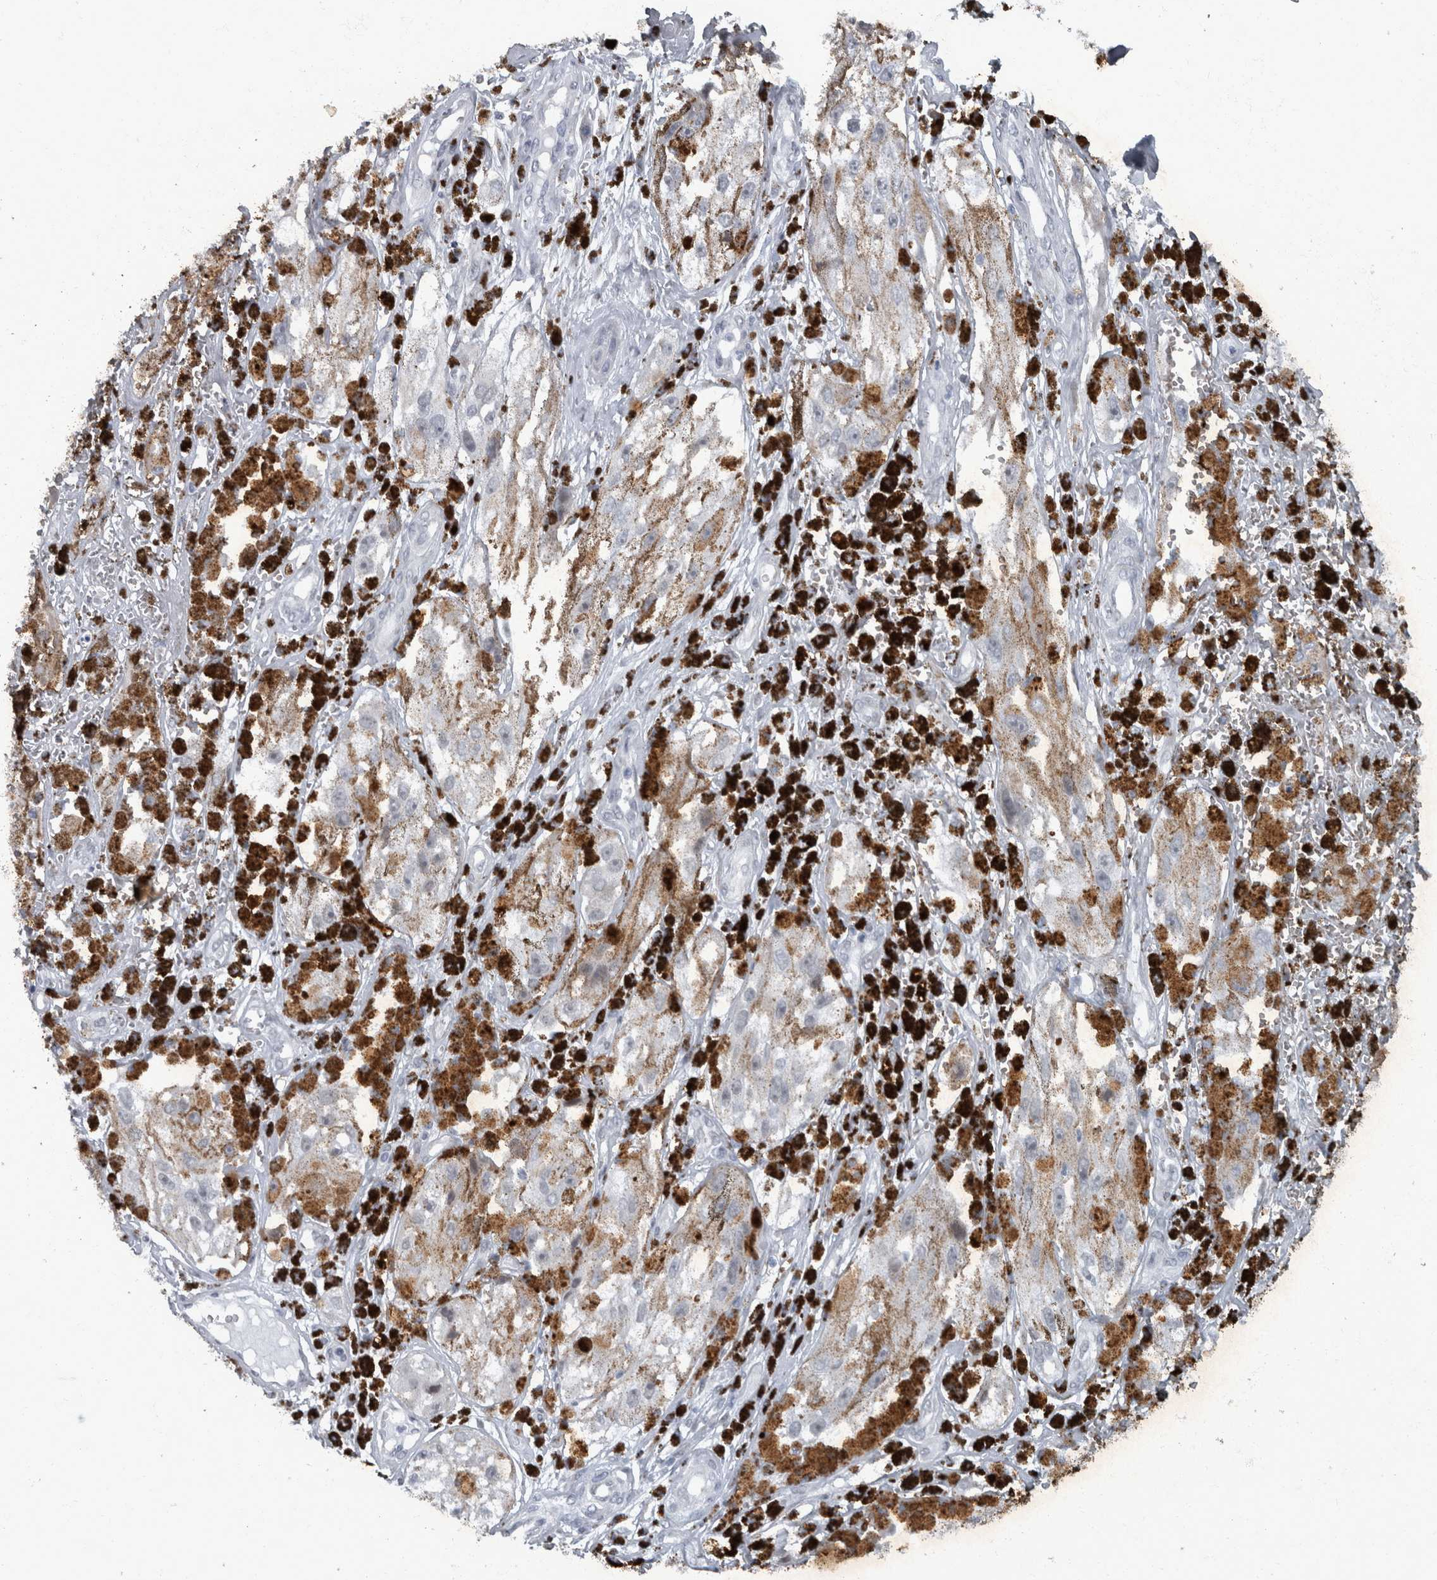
{"staining": {"intensity": "negative", "quantity": "none", "location": "none"}, "tissue": "melanoma", "cell_type": "Tumor cells", "image_type": "cancer", "snomed": [{"axis": "morphology", "description": "Malignant melanoma, NOS"}, {"axis": "topography", "description": "Skin"}], "caption": "Tumor cells are negative for brown protein staining in melanoma. Brightfield microscopy of IHC stained with DAB (brown) and hematoxylin (blue), captured at high magnification.", "gene": "WDR33", "patient": {"sex": "male", "age": 88}}